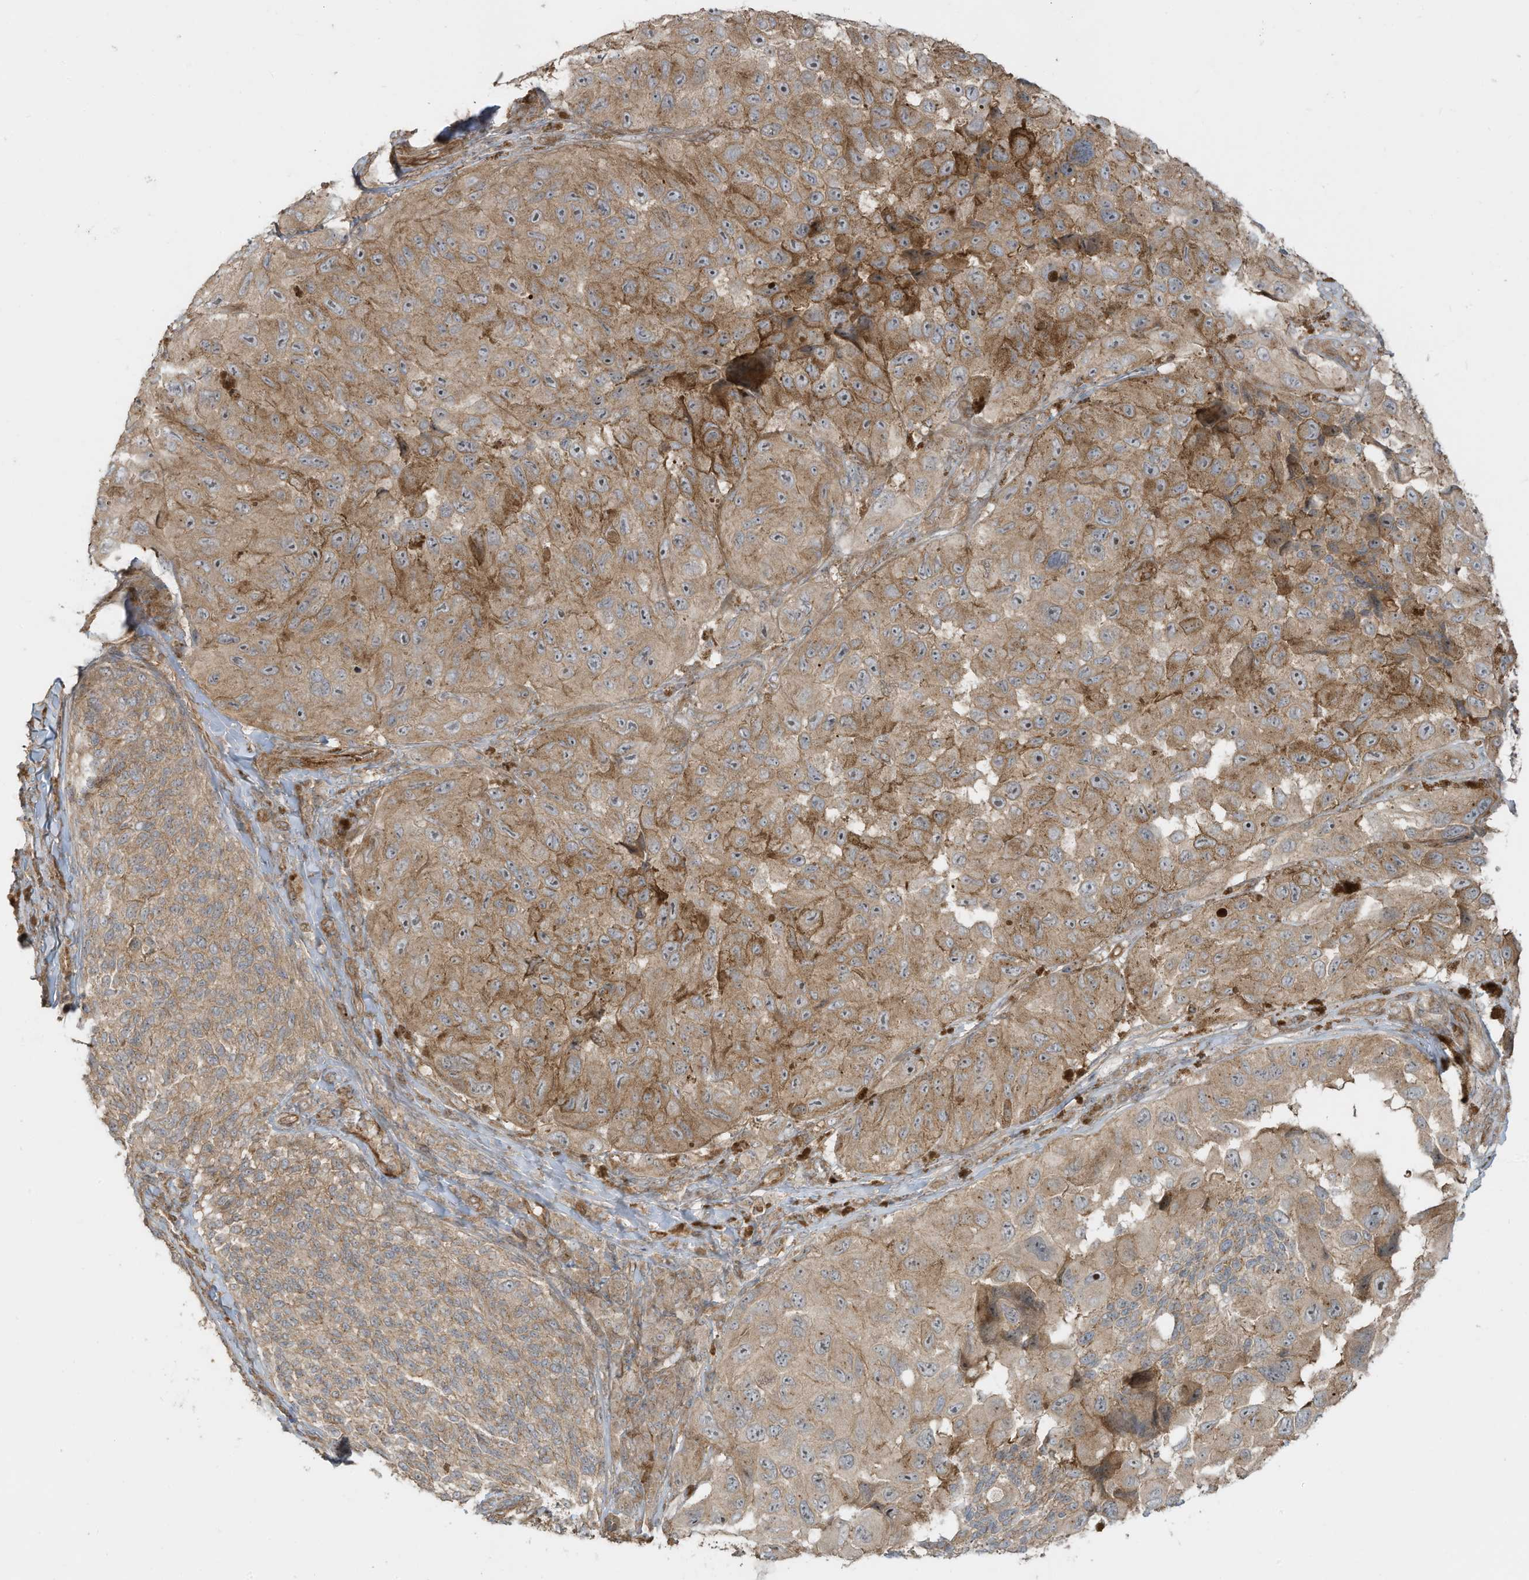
{"staining": {"intensity": "moderate", "quantity": ">75%", "location": "cytoplasmic/membranous"}, "tissue": "melanoma", "cell_type": "Tumor cells", "image_type": "cancer", "snomed": [{"axis": "morphology", "description": "Malignant melanoma, NOS"}, {"axis": "topography", "description": "Skin"}], "caption": "High-magnification brightfield microscopy of malignant melanoma stained with DAB (3,3'-diaminobenzidine) (brown) and counterstained with hematoxylin (blue). tumor cells exhibit moderate cytoplasmic/membranous expression is identified in about>75% of cells. (DAB IHC with brightfield microscopy, high magnification).", "gene": "ENTR1", "patient": {"sex": "female", "age": 73}}